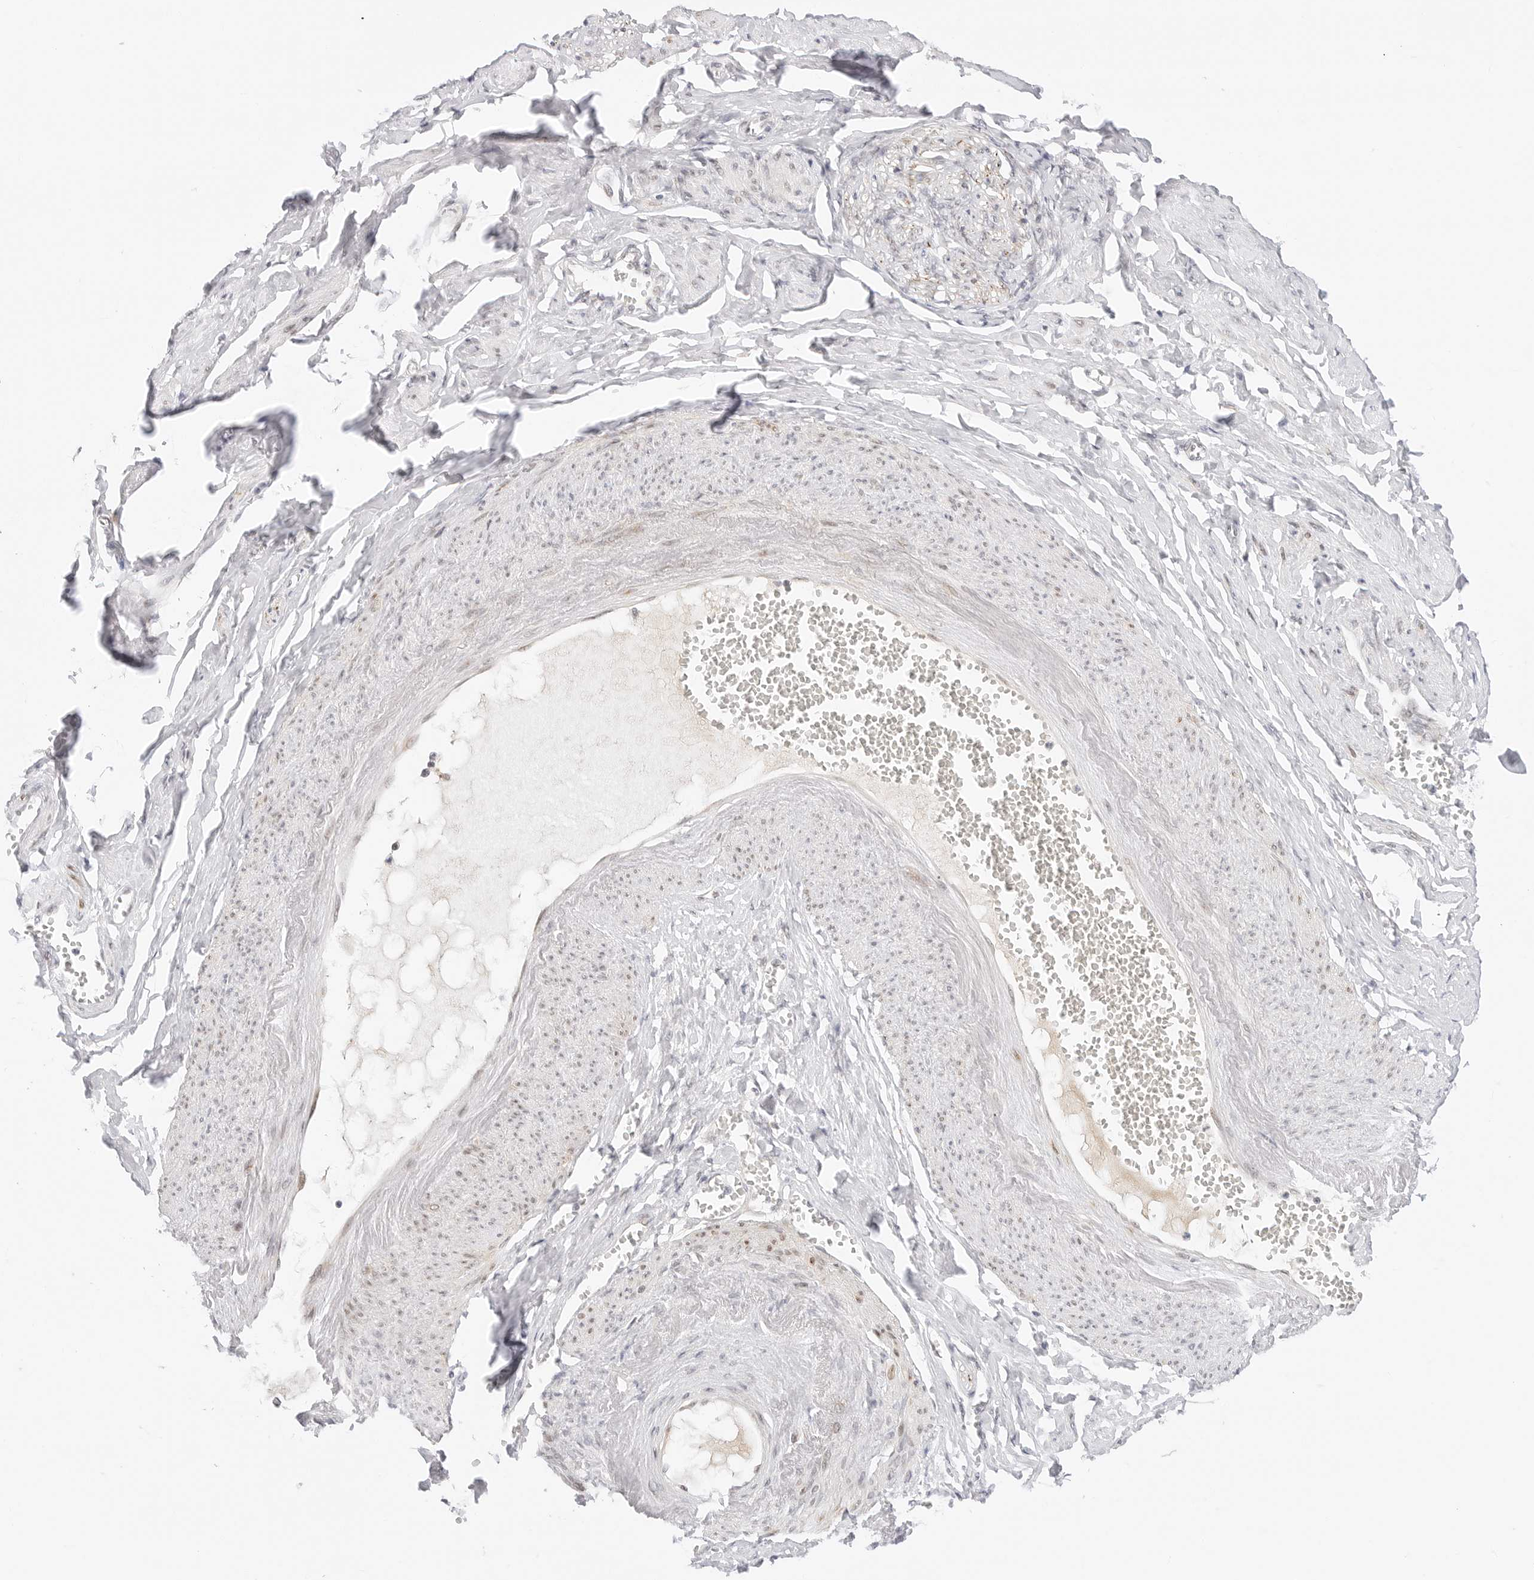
{"staining": {"intensity": "negative", "quantity": "none", "location": "none"}, "tissue": "adipose tissue", "cell_type": "Adipocytes", "image_type": "normal", "snomed": [{"axis": "morphology", "description": "Normal tissue, NOS"}, {"axis": "topography", "description": "Vascular tissue"}, {"axis": "topography", "description": "Fallopian tube"}, {"axis": "topography", "description": "Ovary"}], "caption": "The micrograph exhibits no staining of adipocytes in benign adipose tissue.", "gene": "HIPK3", "patient": {"sex": "female", "age": 67}}